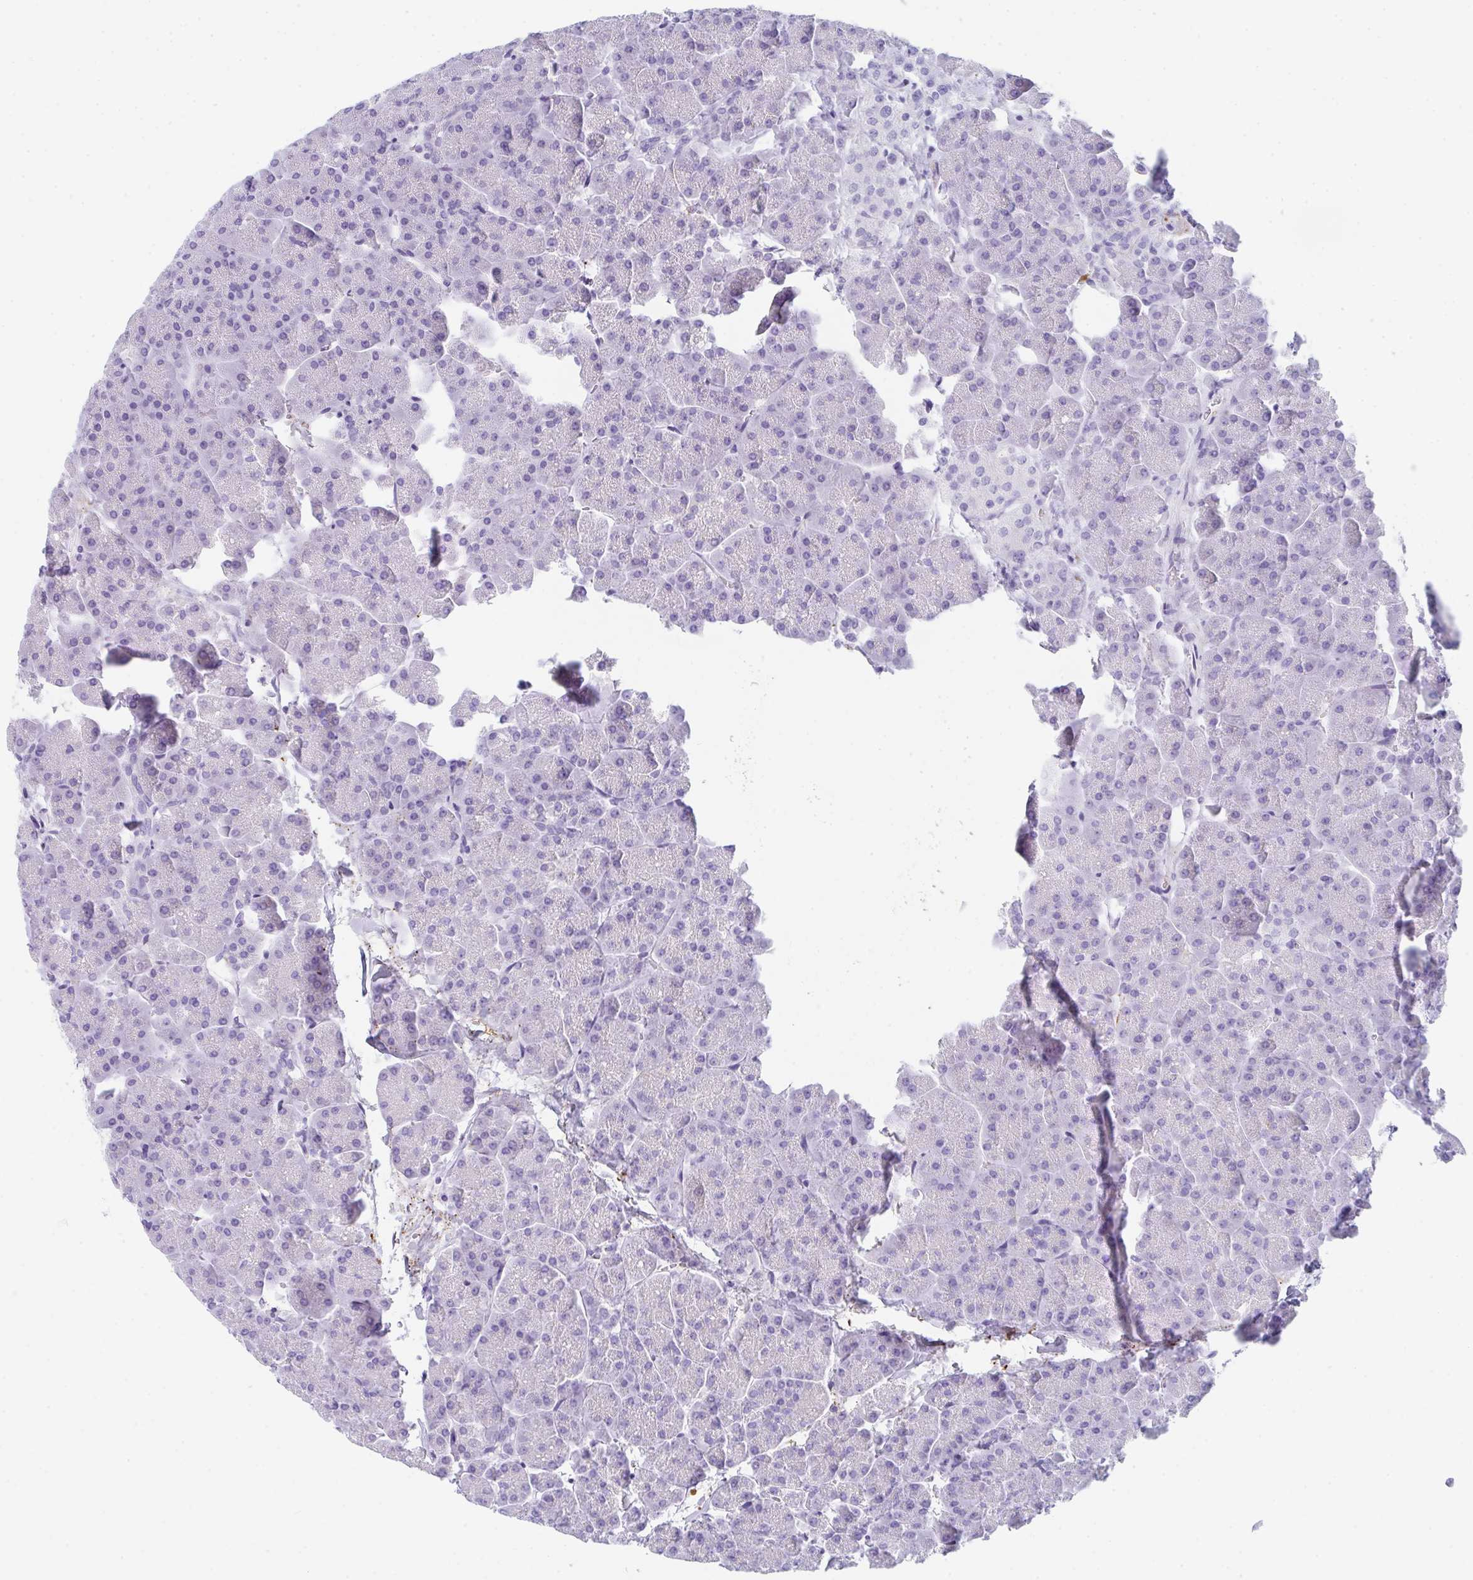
{"staining": {"intensity": "moderate", "quantity": "<25%", "location": "cytoplasmic/membranous"}, "tissue": "pancreas", "cell_type": "Exocrine glandular cells", "image_type": "normal", "snomed": [{"axis": "morphology", "description": "Normal tissue, NOS"}, {"axis": "topography", "description": "Pancreas"}, {"axis": "topography", "description": "Peripheral nerve tissue"}], "caption": "A photomicrograph of human pancreas stained for a protein reveals moderate cytoplasmic/membranous brown staining in exocrine glandular cells. (IHC, brightfield microscopy, high magnification).", "gene": "DBN1", "patient": {"sex": "male", "age": 54}}